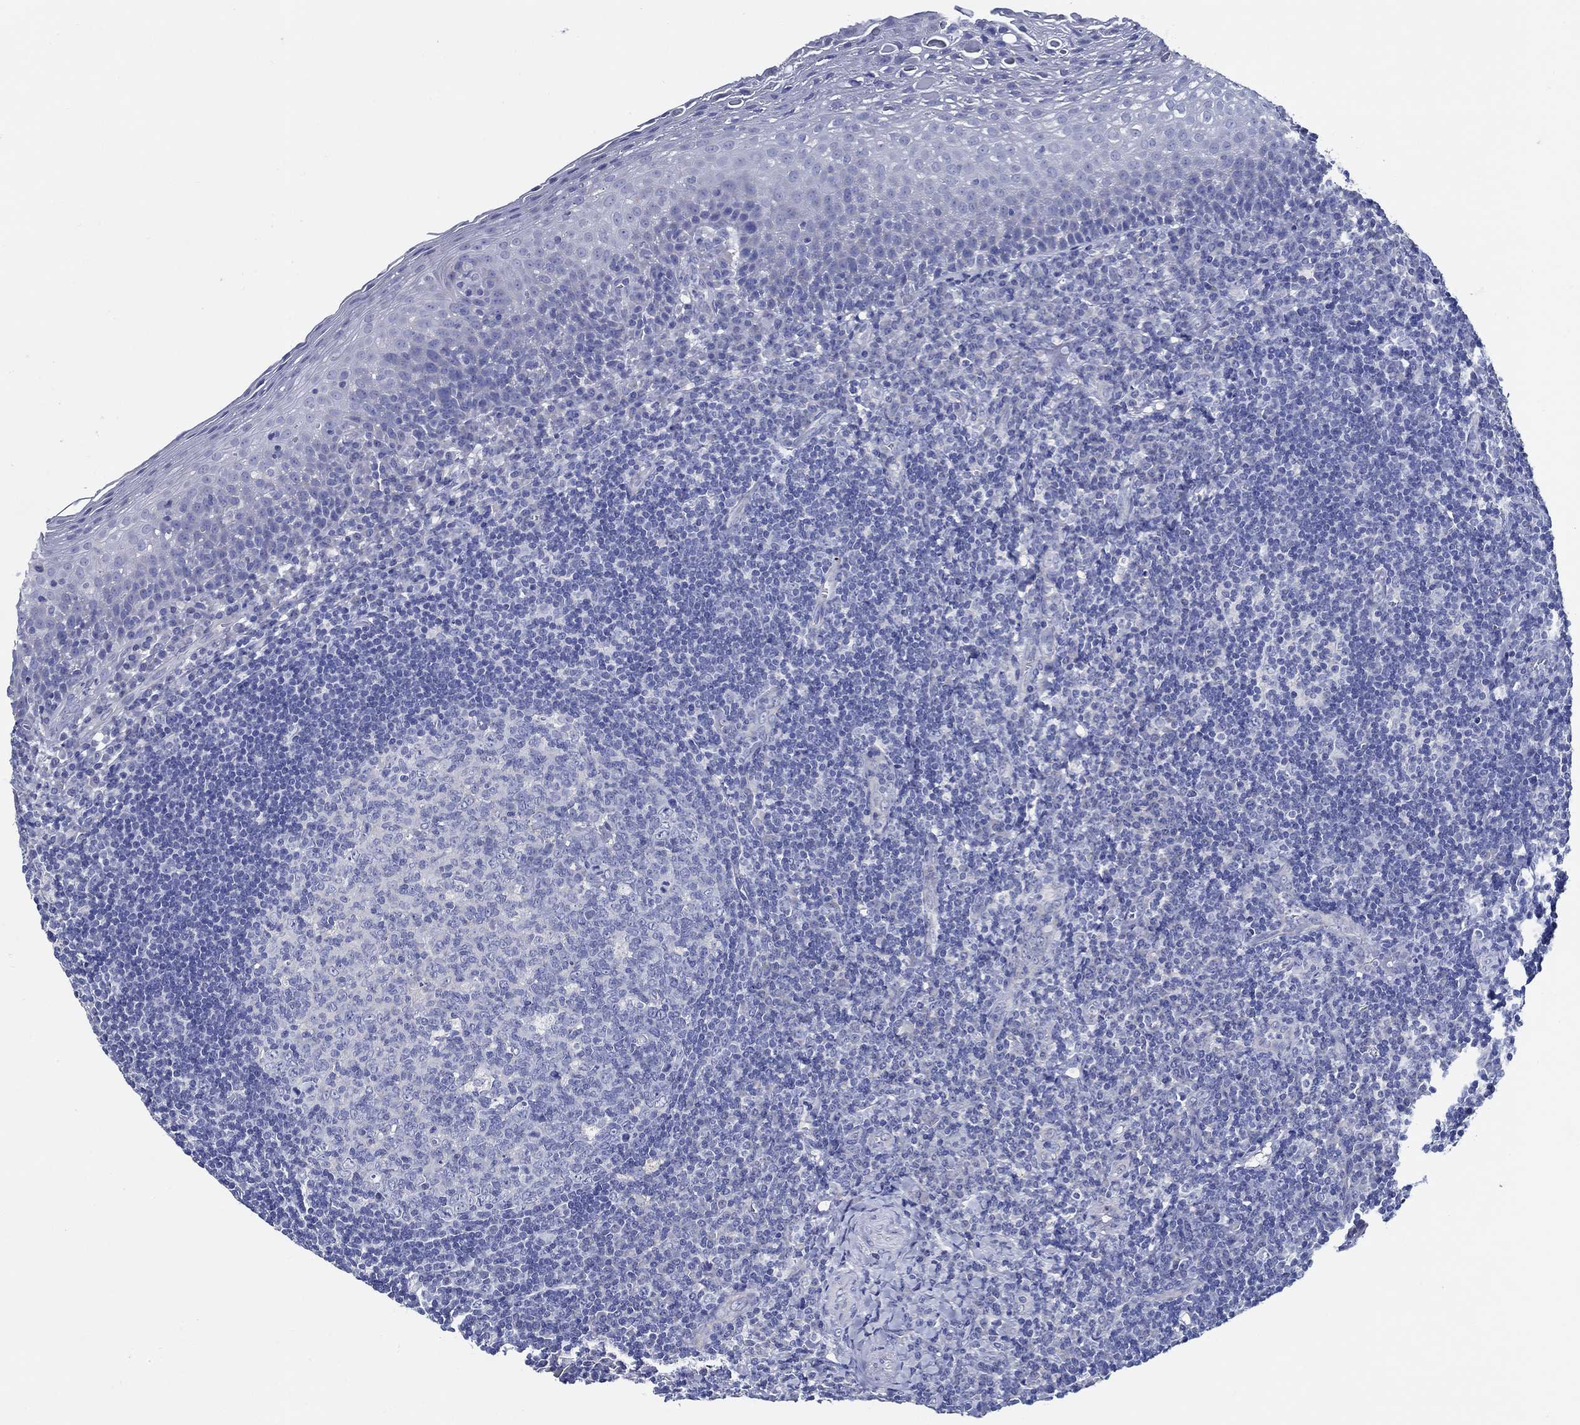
{"staining": {"intensity": "negative", "quantity": "none", "location": "none"}, "tissue": "tonsil", "cell_type": "Germinal center cells", "image_type": "normal", "snomed": [{"axis": "morphology", "description": "Normal tissue, NOS"}, {"axis": "morphology", "description": "Inflammation, NOS"}, {"axis": "topography", "description": "Tonsil"}], "caption": "Photomicrograph shows no protein staining in germinal center cells of normal tonsil.", "gene": "SKOR1", "patient": {"sex": "female", "age": 31}}